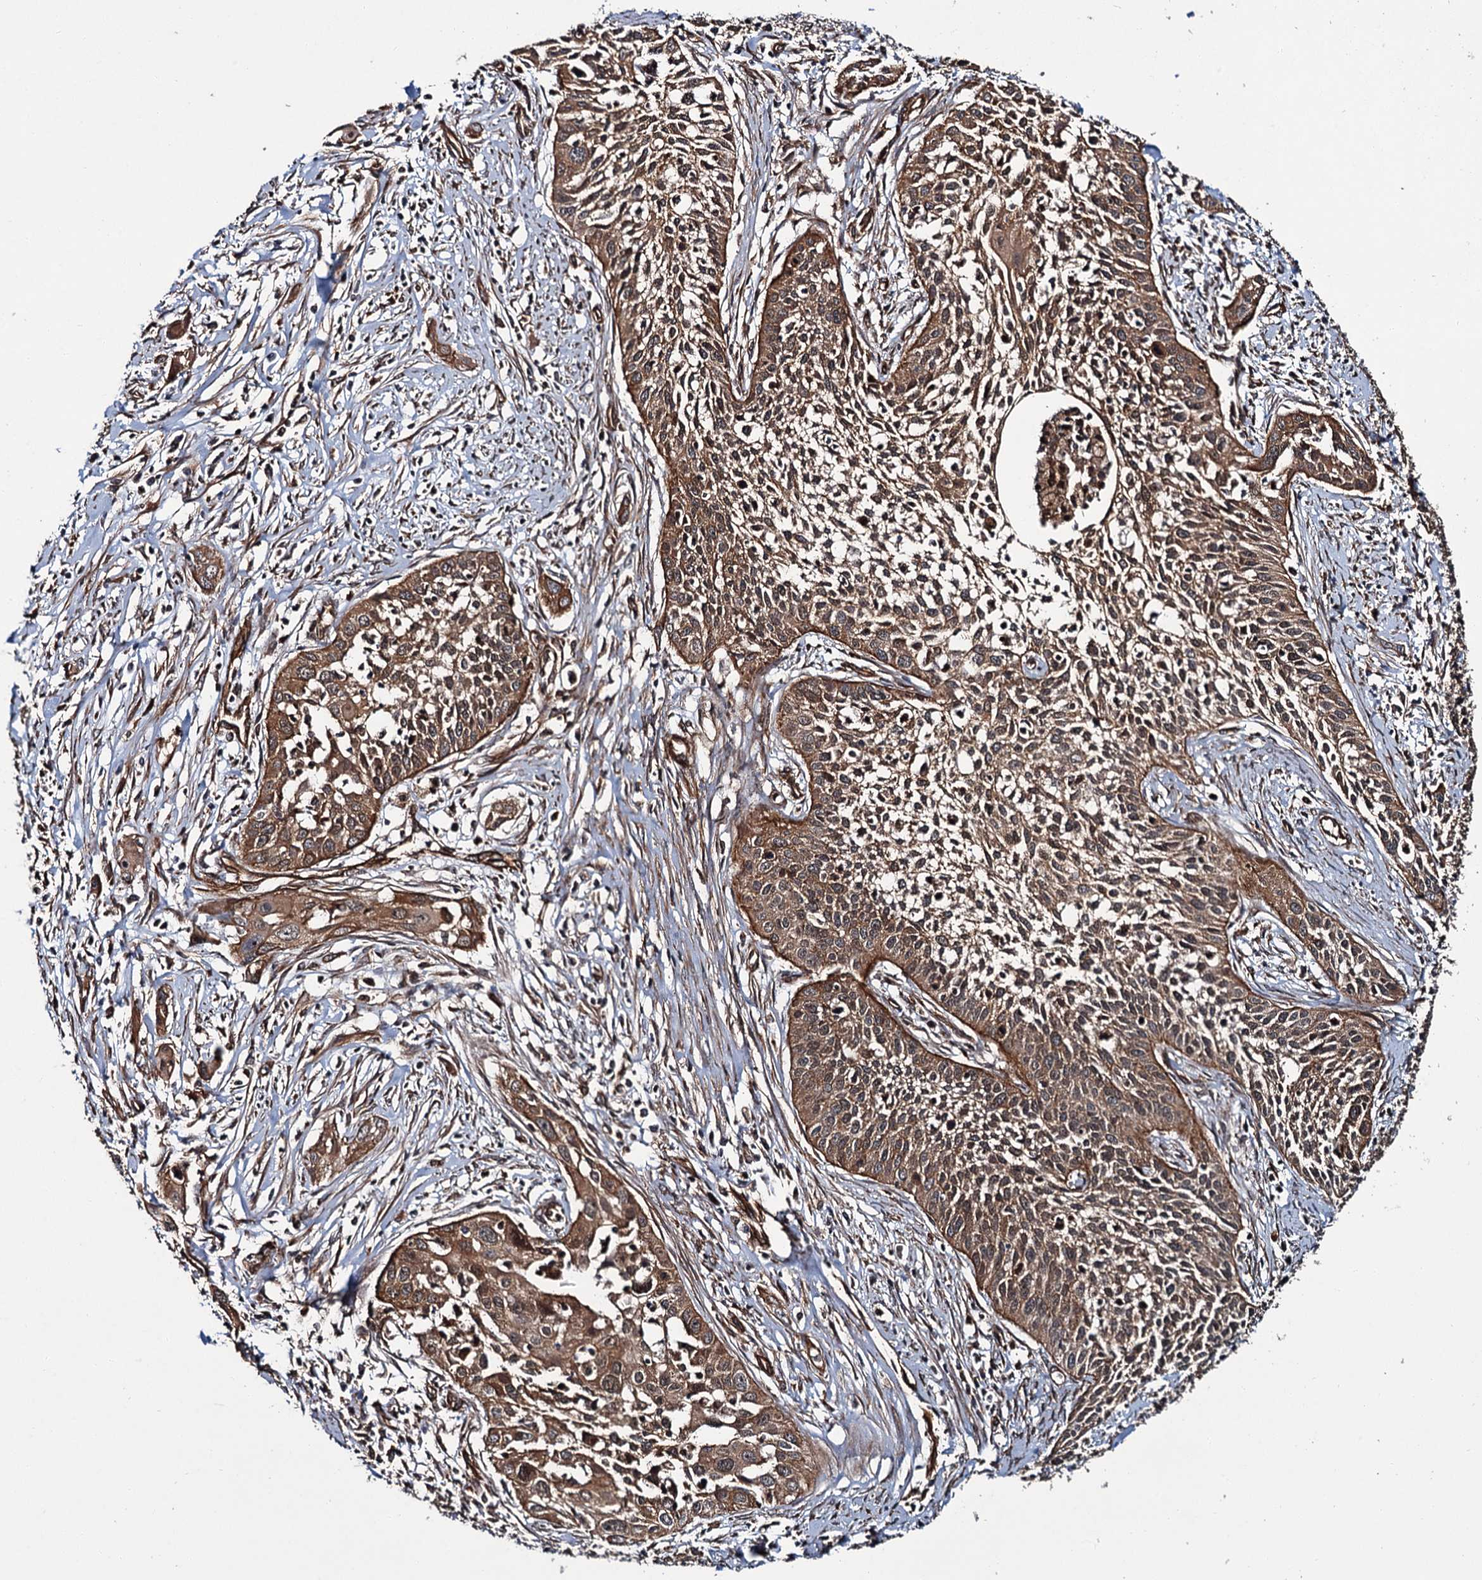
{"staining": {"intensity": "moderate", "quantity": ">75%", "location": "cytoplasmic/membranous"}, "tissue": "cervical cancer", "cell_type": "Tumor cells", "image_type": "cancer", "snomed": [{"axis": "morphology", "description": "Squamous cell carcinoma, NOS"}, {"axis": "topography", "description": "Cervix"}], "caption": "Tumor cells exhibit moderate cytoplasmic/membranous expression in about >75% of cells in squamous cell carcinoma (cervical).", "gene": "ZFYVE19", "patient": {"sex": "female", "age": 34}}